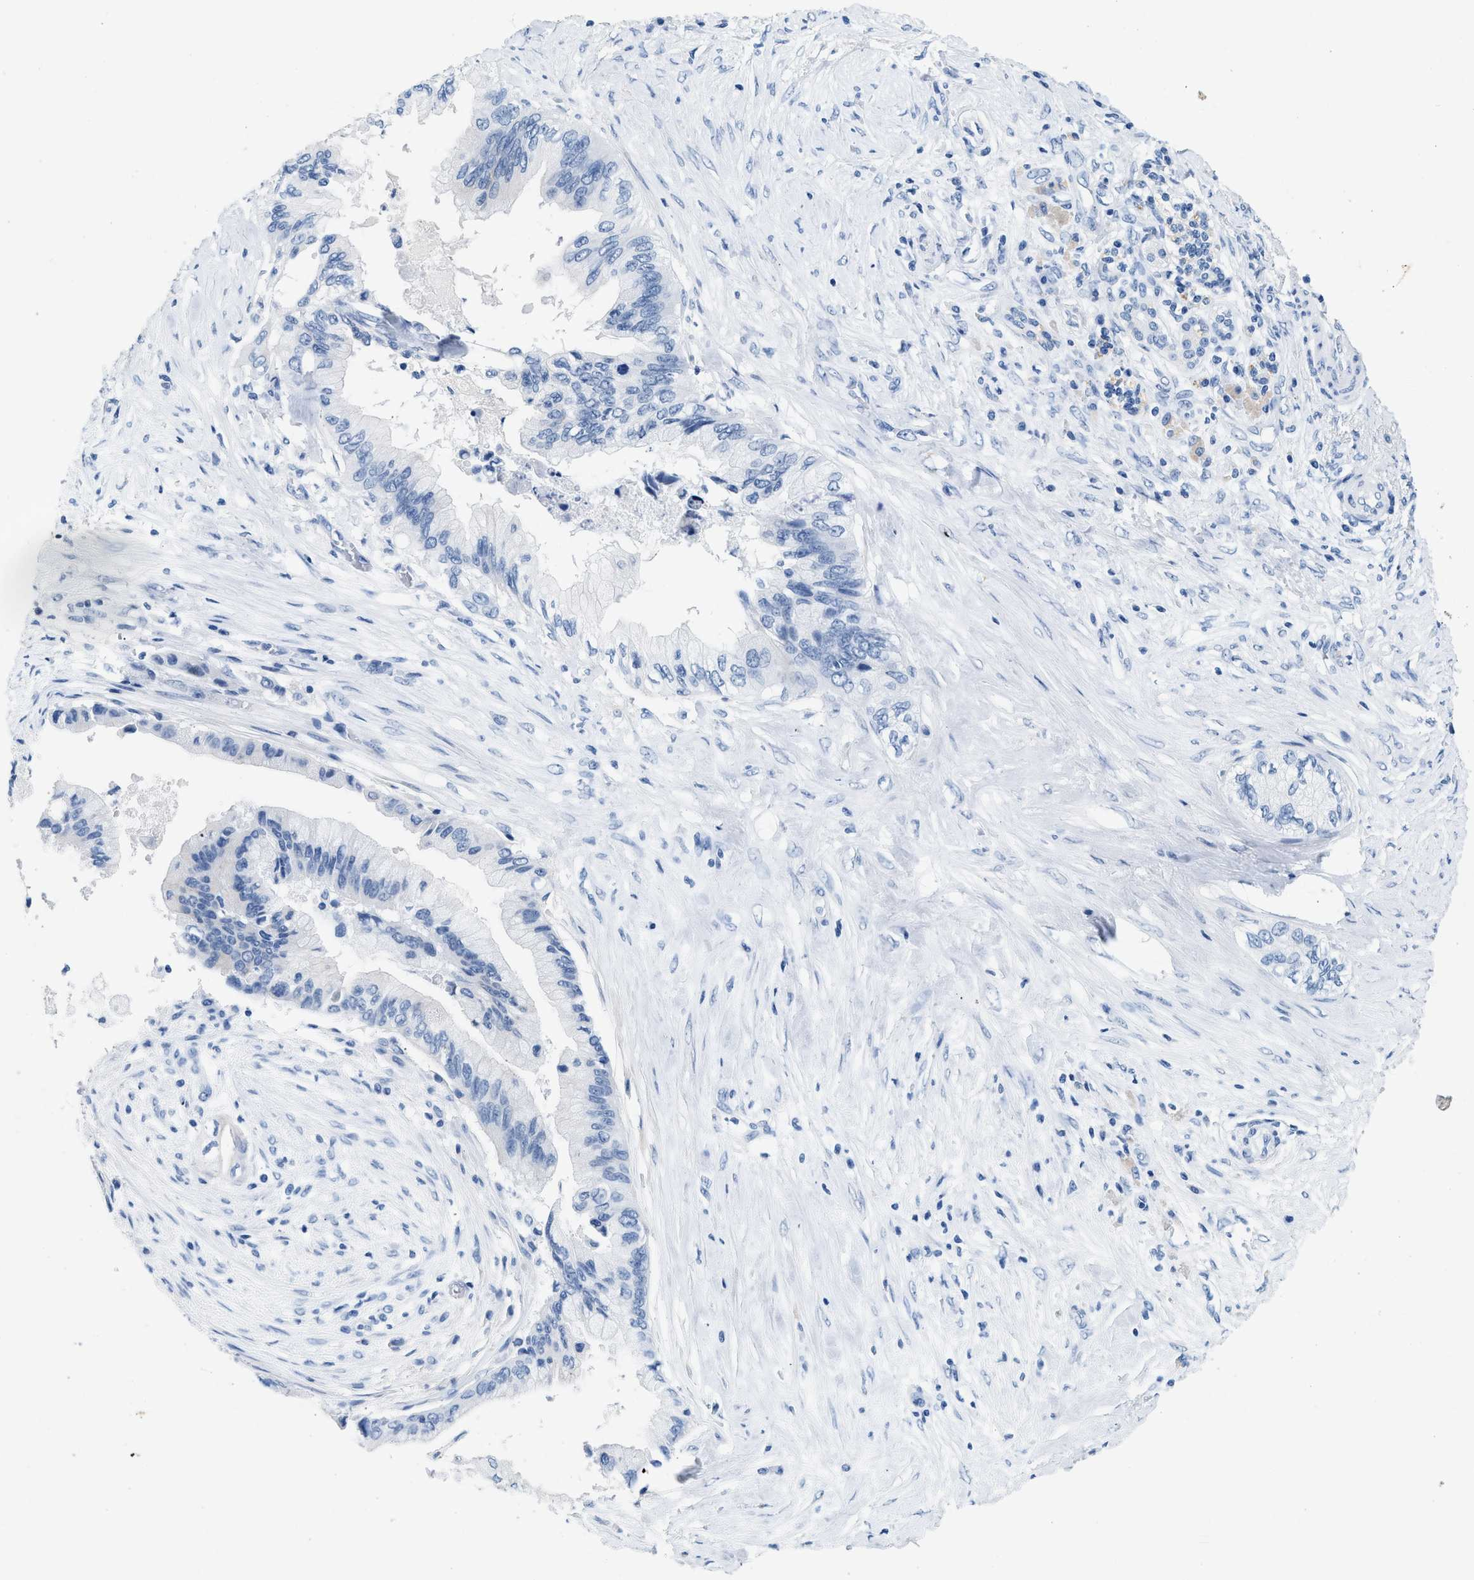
{"staining": {"intensity": "negative", "quantity": "none", "location": "none"}, "tissue": "pancreatic cancer", "cell_type": "Tumor cells", "image_type": "cancer", "snomed": [{"axis": "morphology", "description": "Adenocarcinoma, NOS"}, {"axis": "topography", "description": "Pancreas"}], "caption": "Adenocarcinoma (pancreatic) stained for a protein using immunohistochemistry (IHC) reveals no positivity tumor cells.", "gene": "HHATL", "patient": {"sex": "female", "age": 73}}